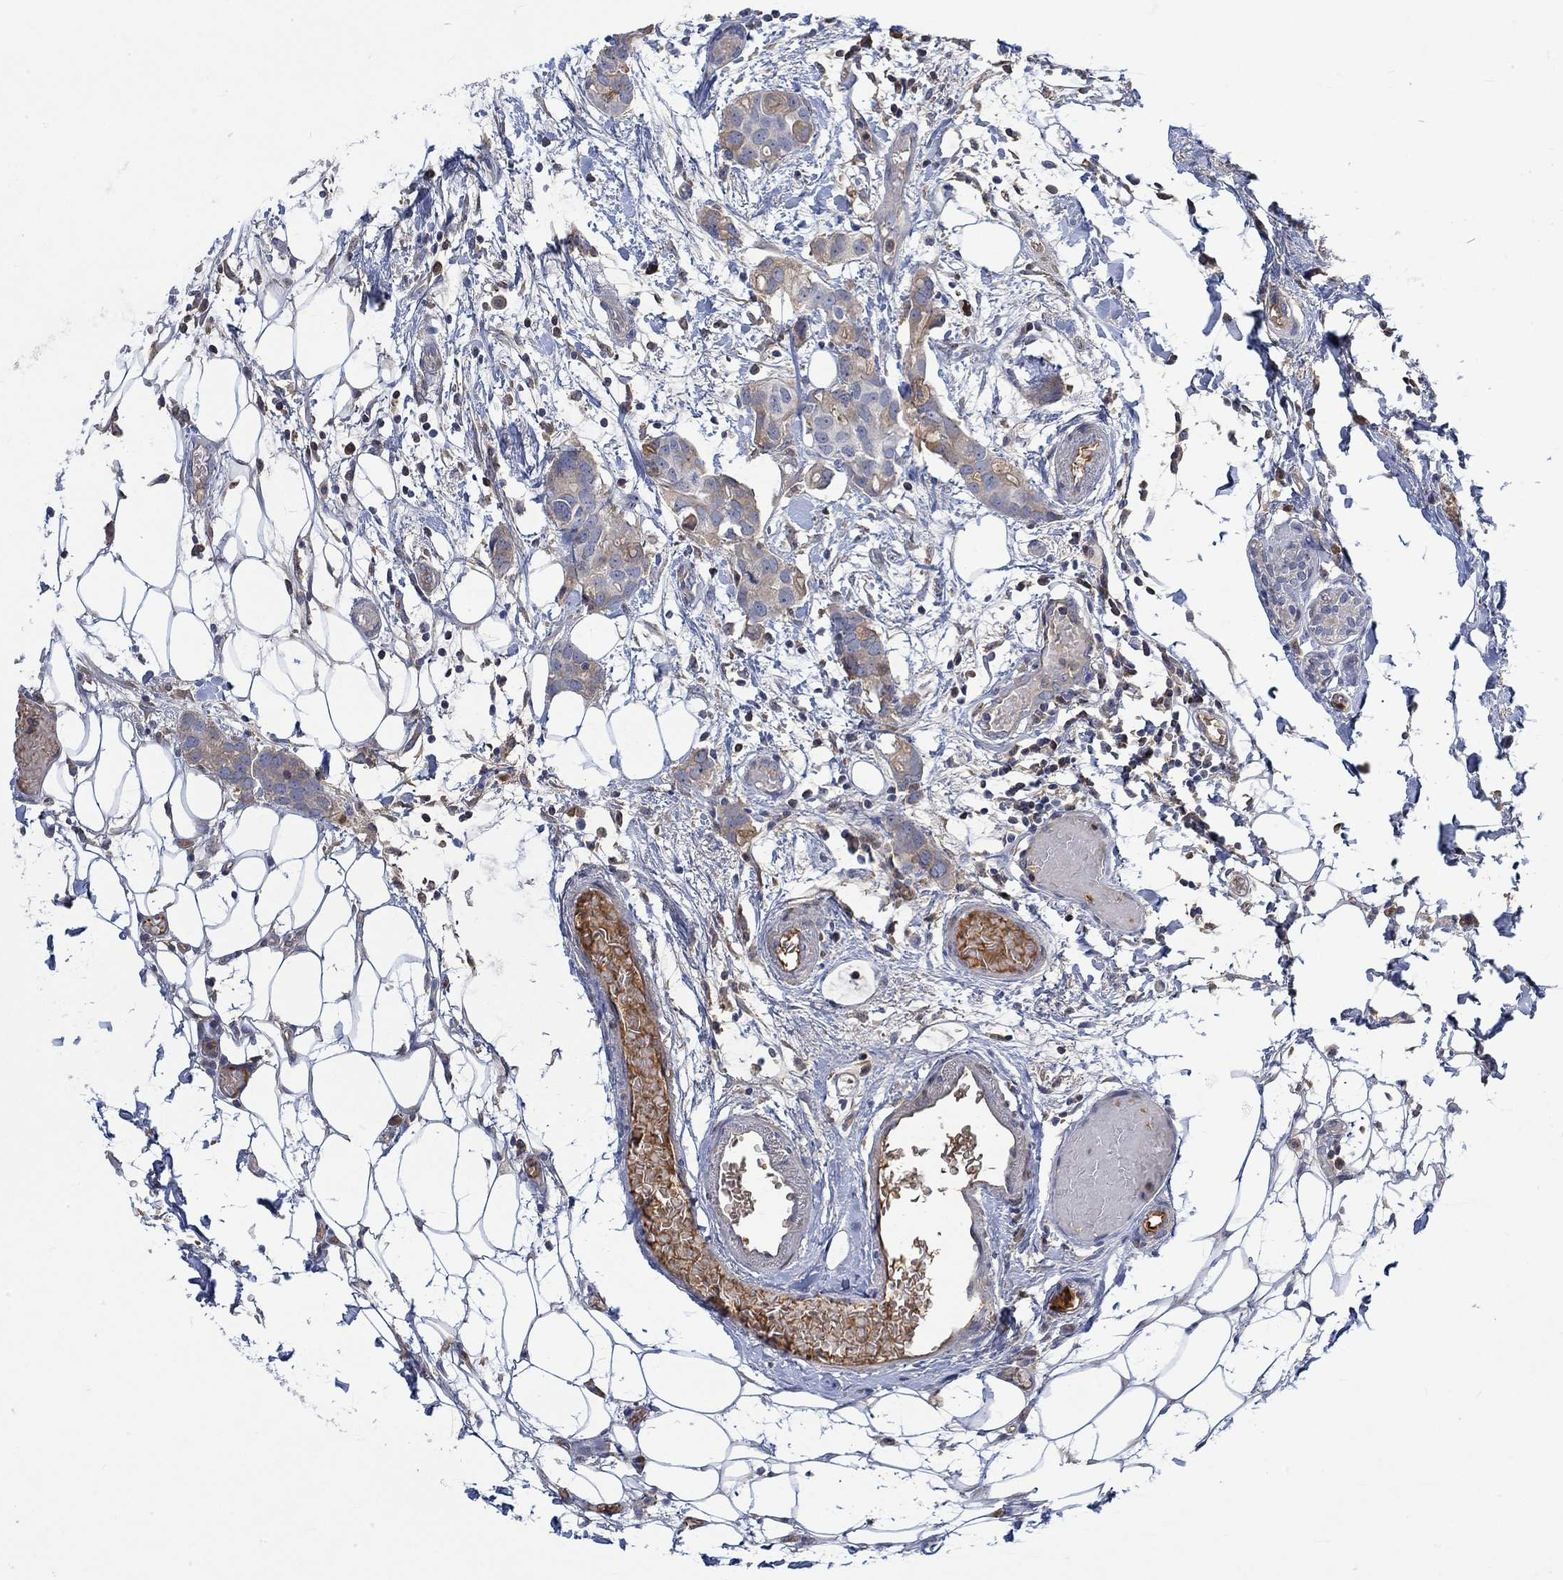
{"staining": {"intensity": "negative", "quantity": "none", "location": "none"}, "tissue": "breast cancer", "cell_type": "Tumor cells", "image_type": "cancer", "snomed": [{"axis": "morphology", "description": "Duct carcinoma"}, {"axis": "topography", "description": "Breast"}], "caption": "DAB (3,3'-diaminobenzidine) immunohistochemical staining of breast cancer (intraductal carcinoma) demonstrates no significant expression in tumor cells.", "gene": "MSTN", "patient": {"sex": "female", "age": 83}}